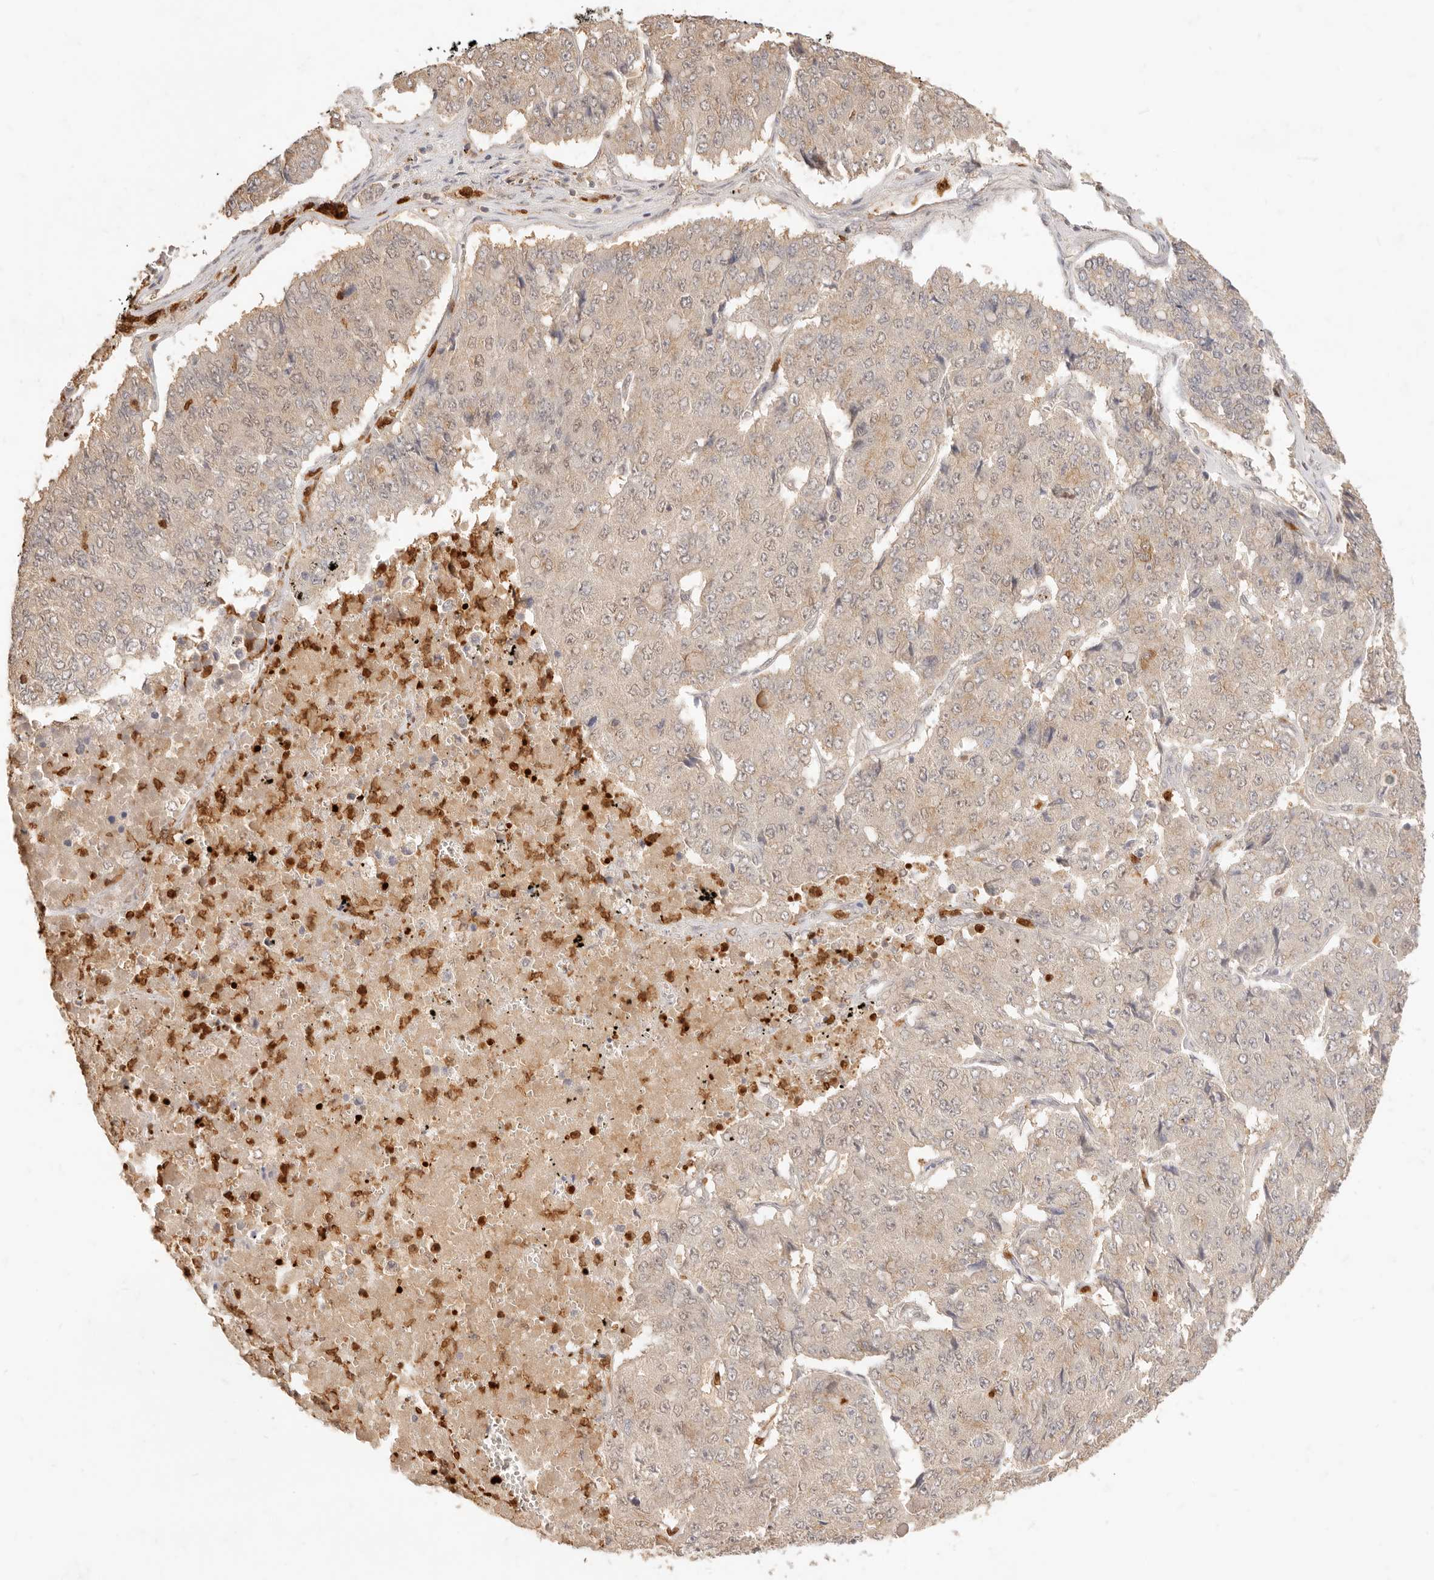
{"staining": {"intensity": "weak", "quantity": "25%-75%", "location": "cytoplasmic/membranous"}, "tissue": "pancreatic cancer", "cell_type": "Tumor cells", "image_type": "cancer", "snomed": [{"axis": "morphology", "description": "Adenocarcinoma, NOS"}, {"axis": "topography", "description": "Pancreas"}], "caption": "Immunohistochemical staining of pancreatic cancer reveals low levels of weak cytoplasmic/membranous protein positivity in about 25%-75% of tumor cells.", "gene": "TMTC2", "patient": {"sex": "male", "age": 50}}